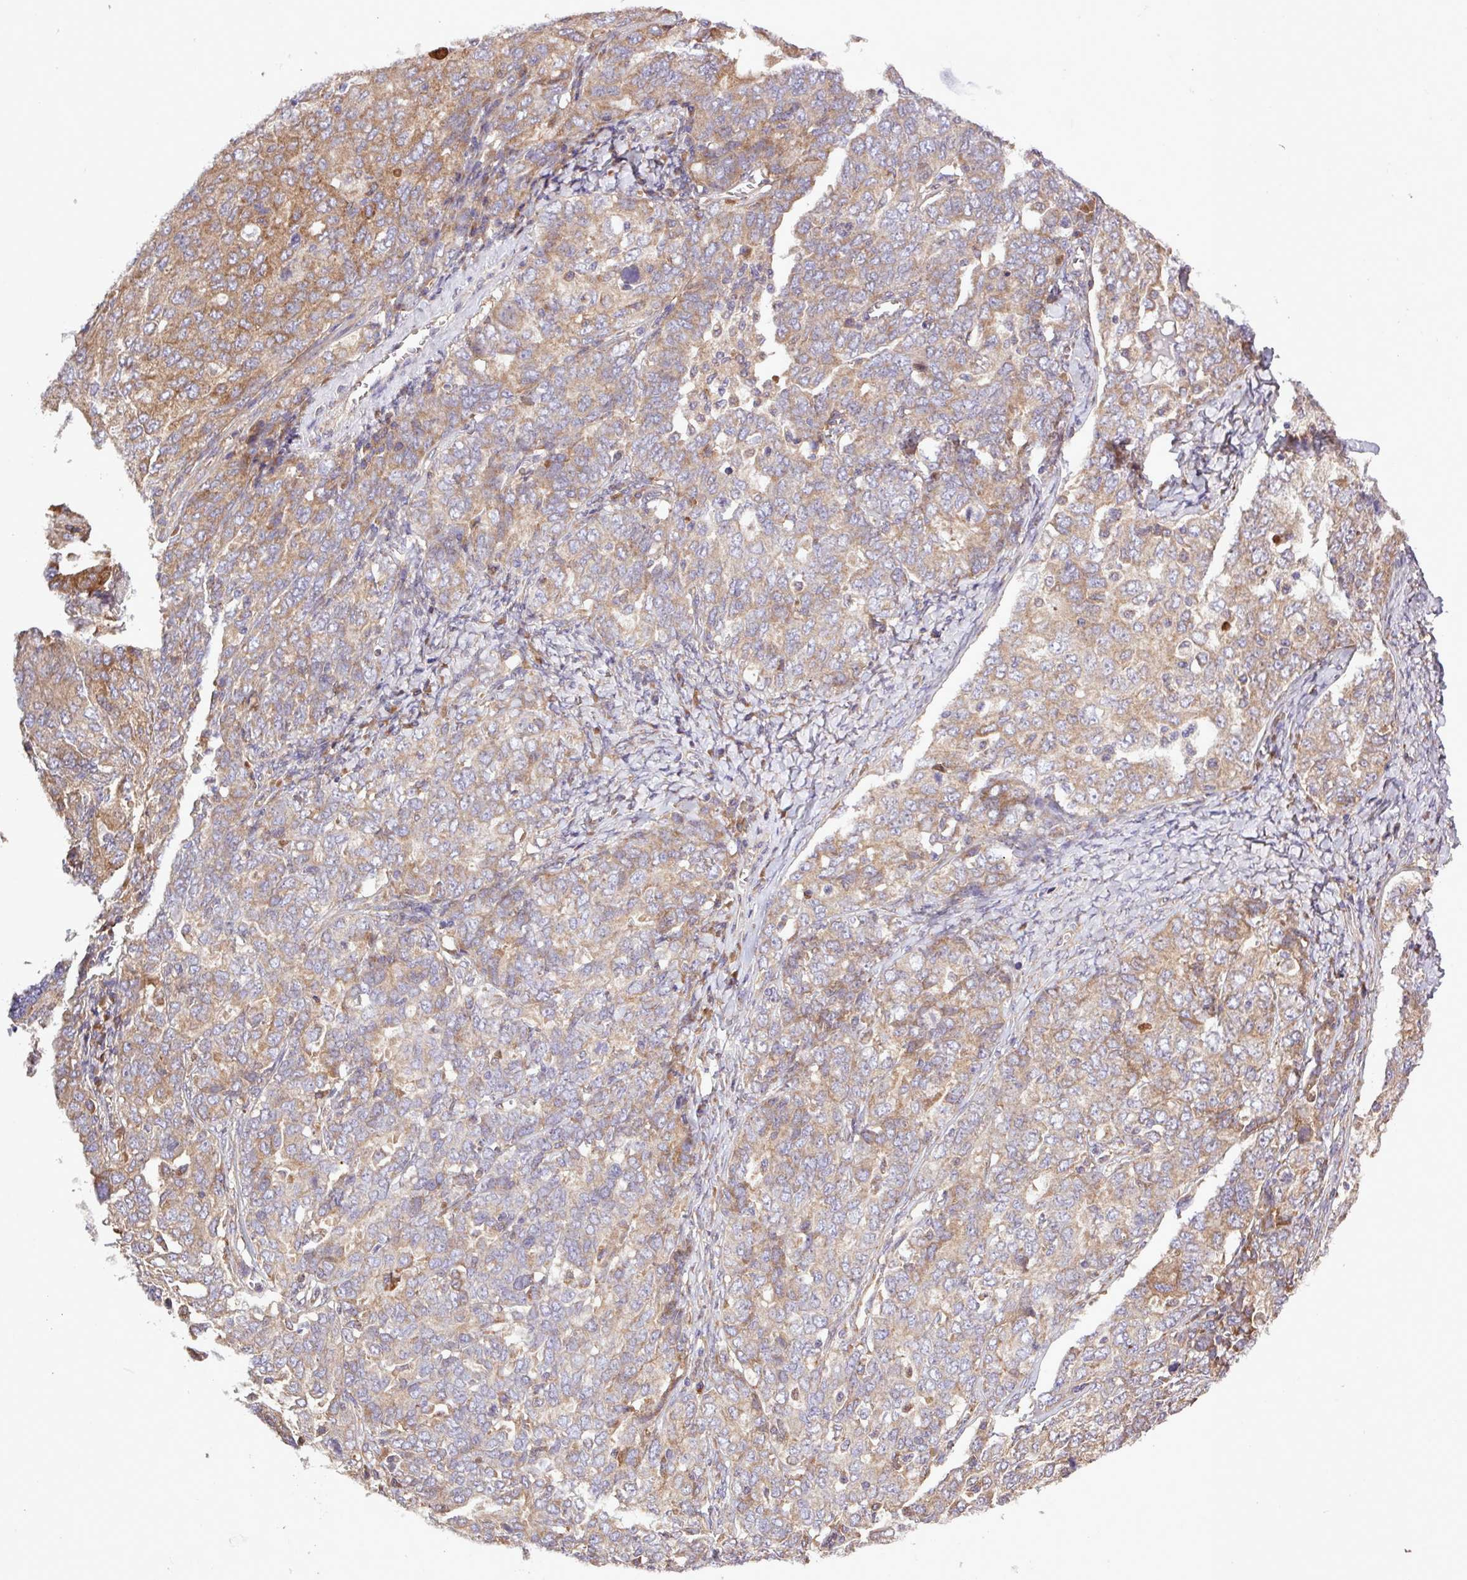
{"staining": {"intensity": "moderate", "quantity": "25%-75%", "location": "cytoplasmic/membranous"}, "tissue": "ovarian cancer", "cell_type": "Tumor cells", "image_type": "cancer", "snomed": [{"axis": "morphology", "description": "Carcinoma, endometroid"}, {"axis": "topography", "description": "Ovary"}], "caption": "Immunohistochemical staining of endometroid carcinoma (ovarian) displays medium levels of moderate cytoplasmic/membranous protein positivity in approximately 25%-75% of tumor cells.", "gene": "MEGF6", "patient": {"sex": "female", "age": 62}}